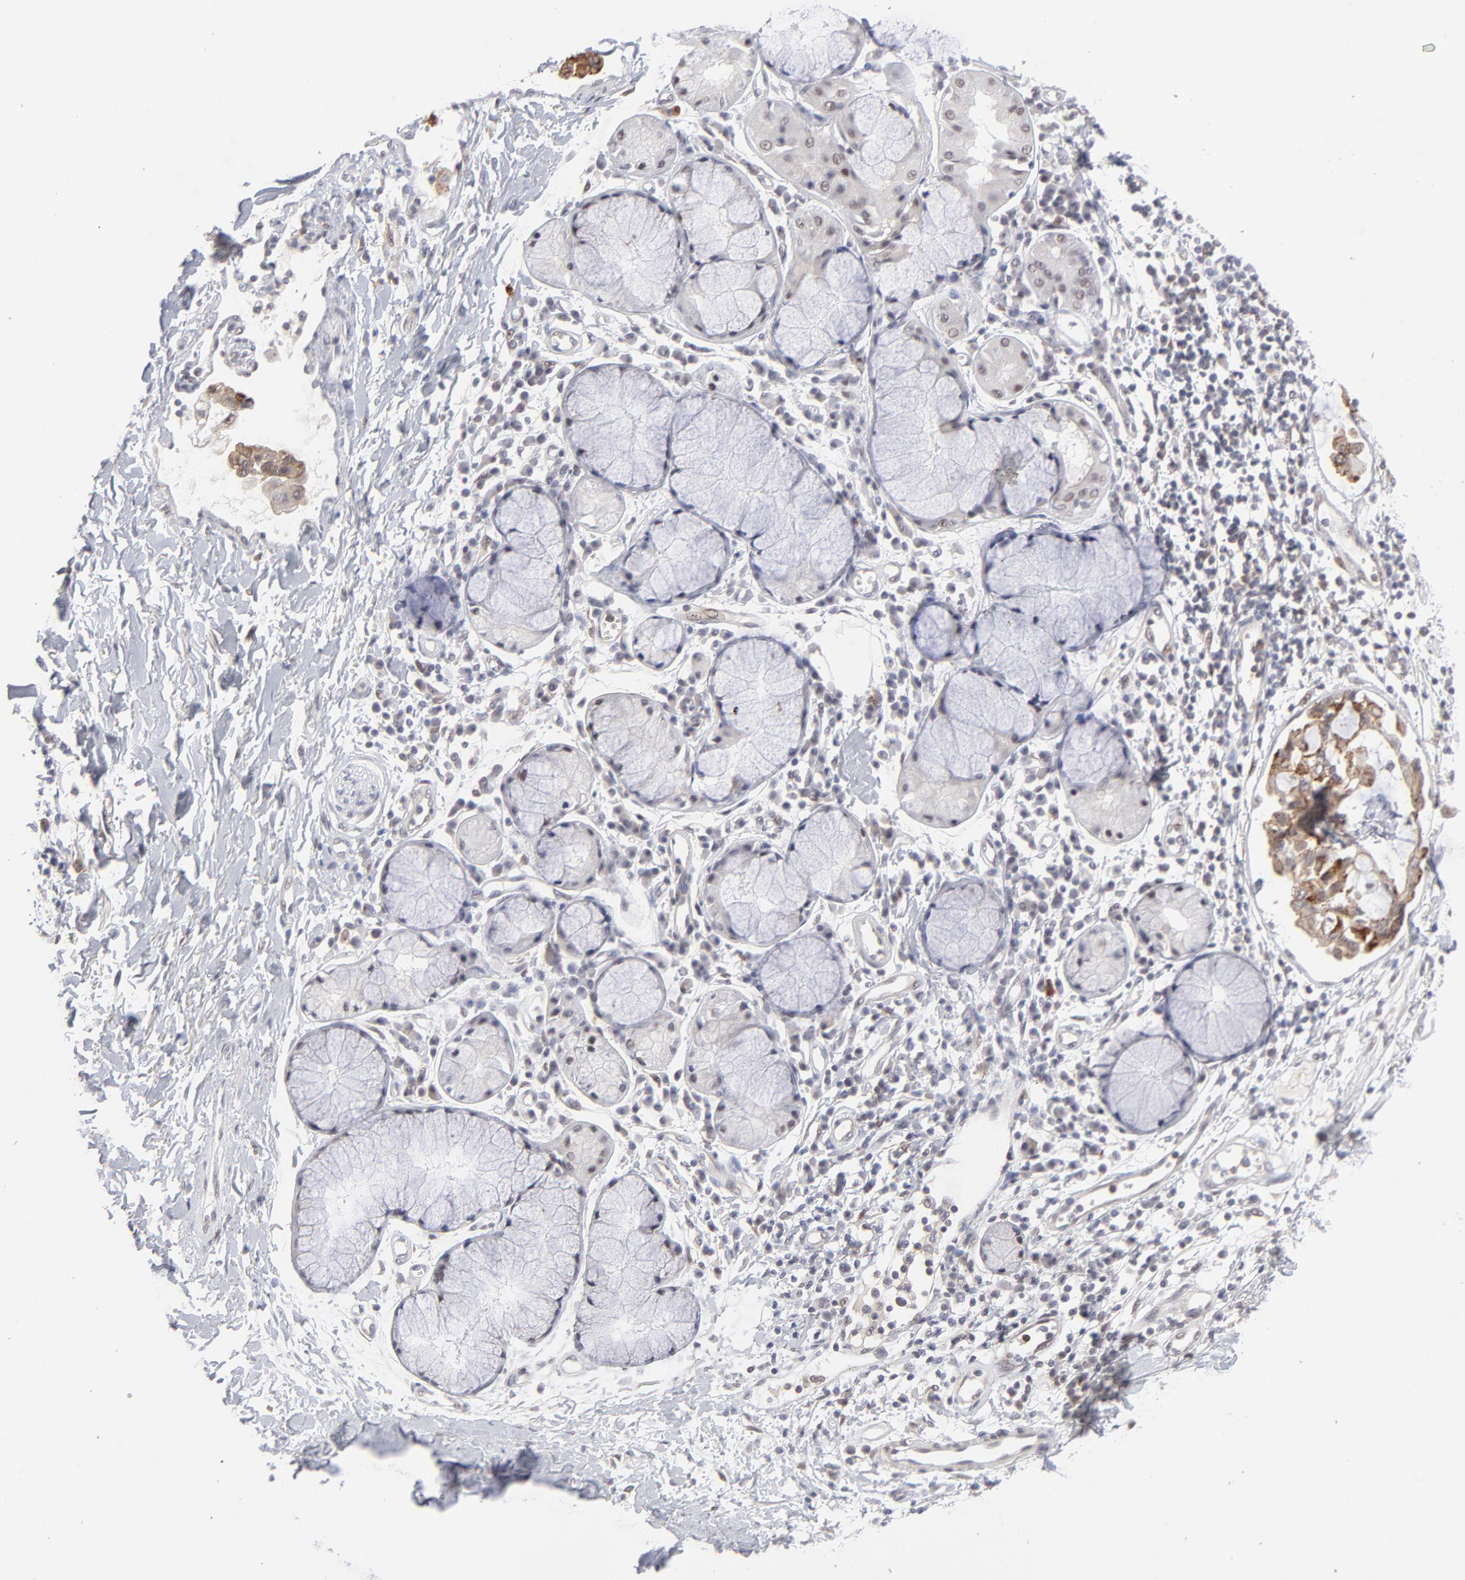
{"staining": {"intensity": "negative", "quantity": "none", "location": "none"}, "tissue": "adipose tissue", "cell_type": "Adipocytes", "image_type": "normal", "snomed": [{"axis": "morphology", "description": "Normal tissue, NOS"}, {"axis": "morphology", "description": "Adenocarcinoma, NOS"}, {"axis": "topography", "description": "Cartilage tissue"}, {"axis": "topography", "description": "Bronchus"}, {"axis": "topography", "description": "Lung"}], "caption": "Photomicrograph shows no significant protein expression in adipocytes of normal adipose tissue.", "gene": "NBN", "patient": {"sex": "female", "age": 67}}